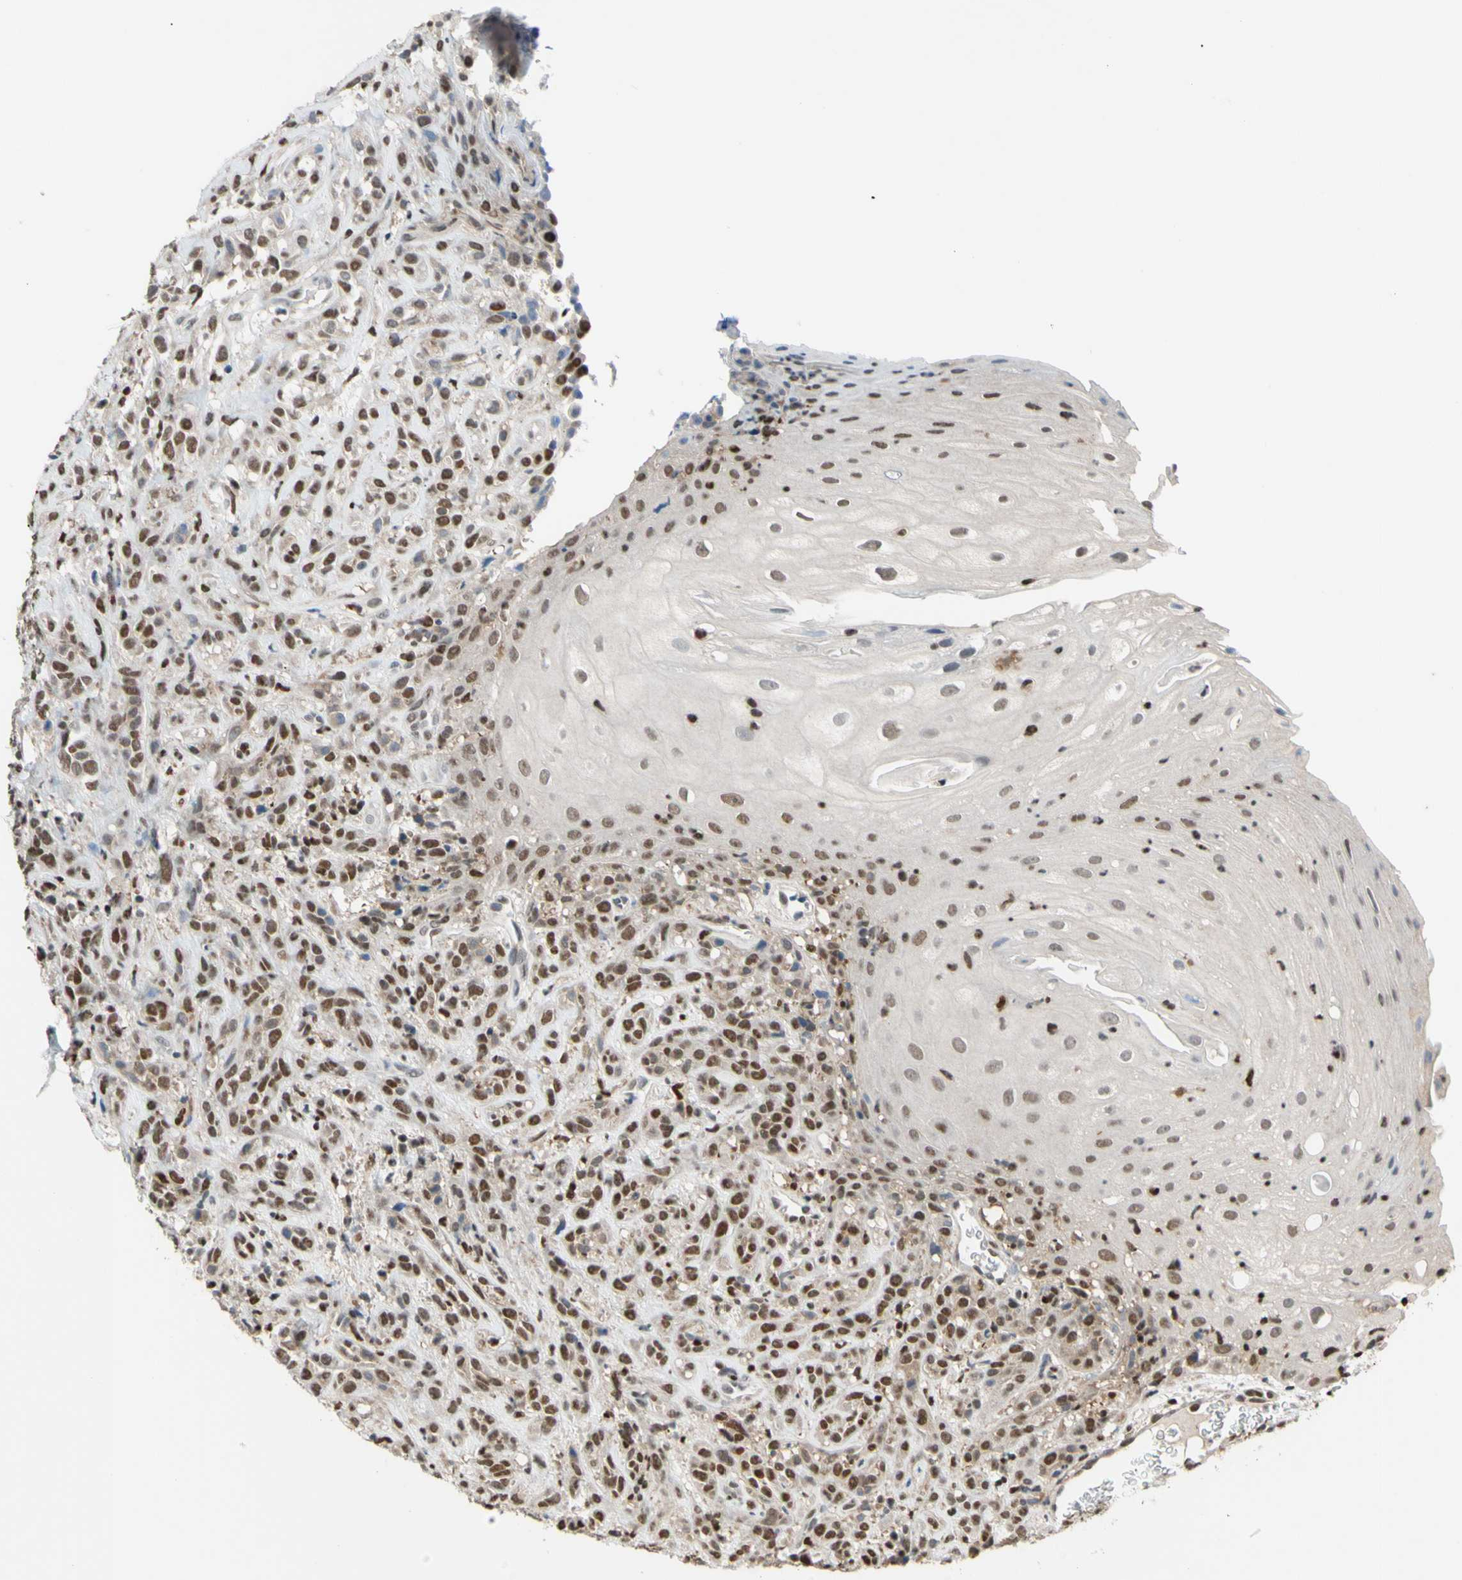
{"staining": {"intensity": "moderate", "quantity": ">75%", "location": "cytoplasmic/membranous,nuclear"}, "tissue": "head and neck cancer", "cell_type": "Tumor cells", "image_type": "cancer", "snomed": [{"axis": "morphology", "description": "Normal tissue, NOS"}, {"axis": "morphology", "description": "Squamous cell carcinoma, NOS"}, {"axis": "topography", "description": "Cartilage tissue"}, {"axis": "topography", "description": "Head-Neck"}], "caption": "Brown immunohistochemical staining in human squamous cell carcinoma (head and neck) demonstrates moderate cytoplasmic/membranous and nuclear staining in about >75% of tumor cells.", "gene": "FKBP5", "patient": {"sex": "male", "age": 62}}